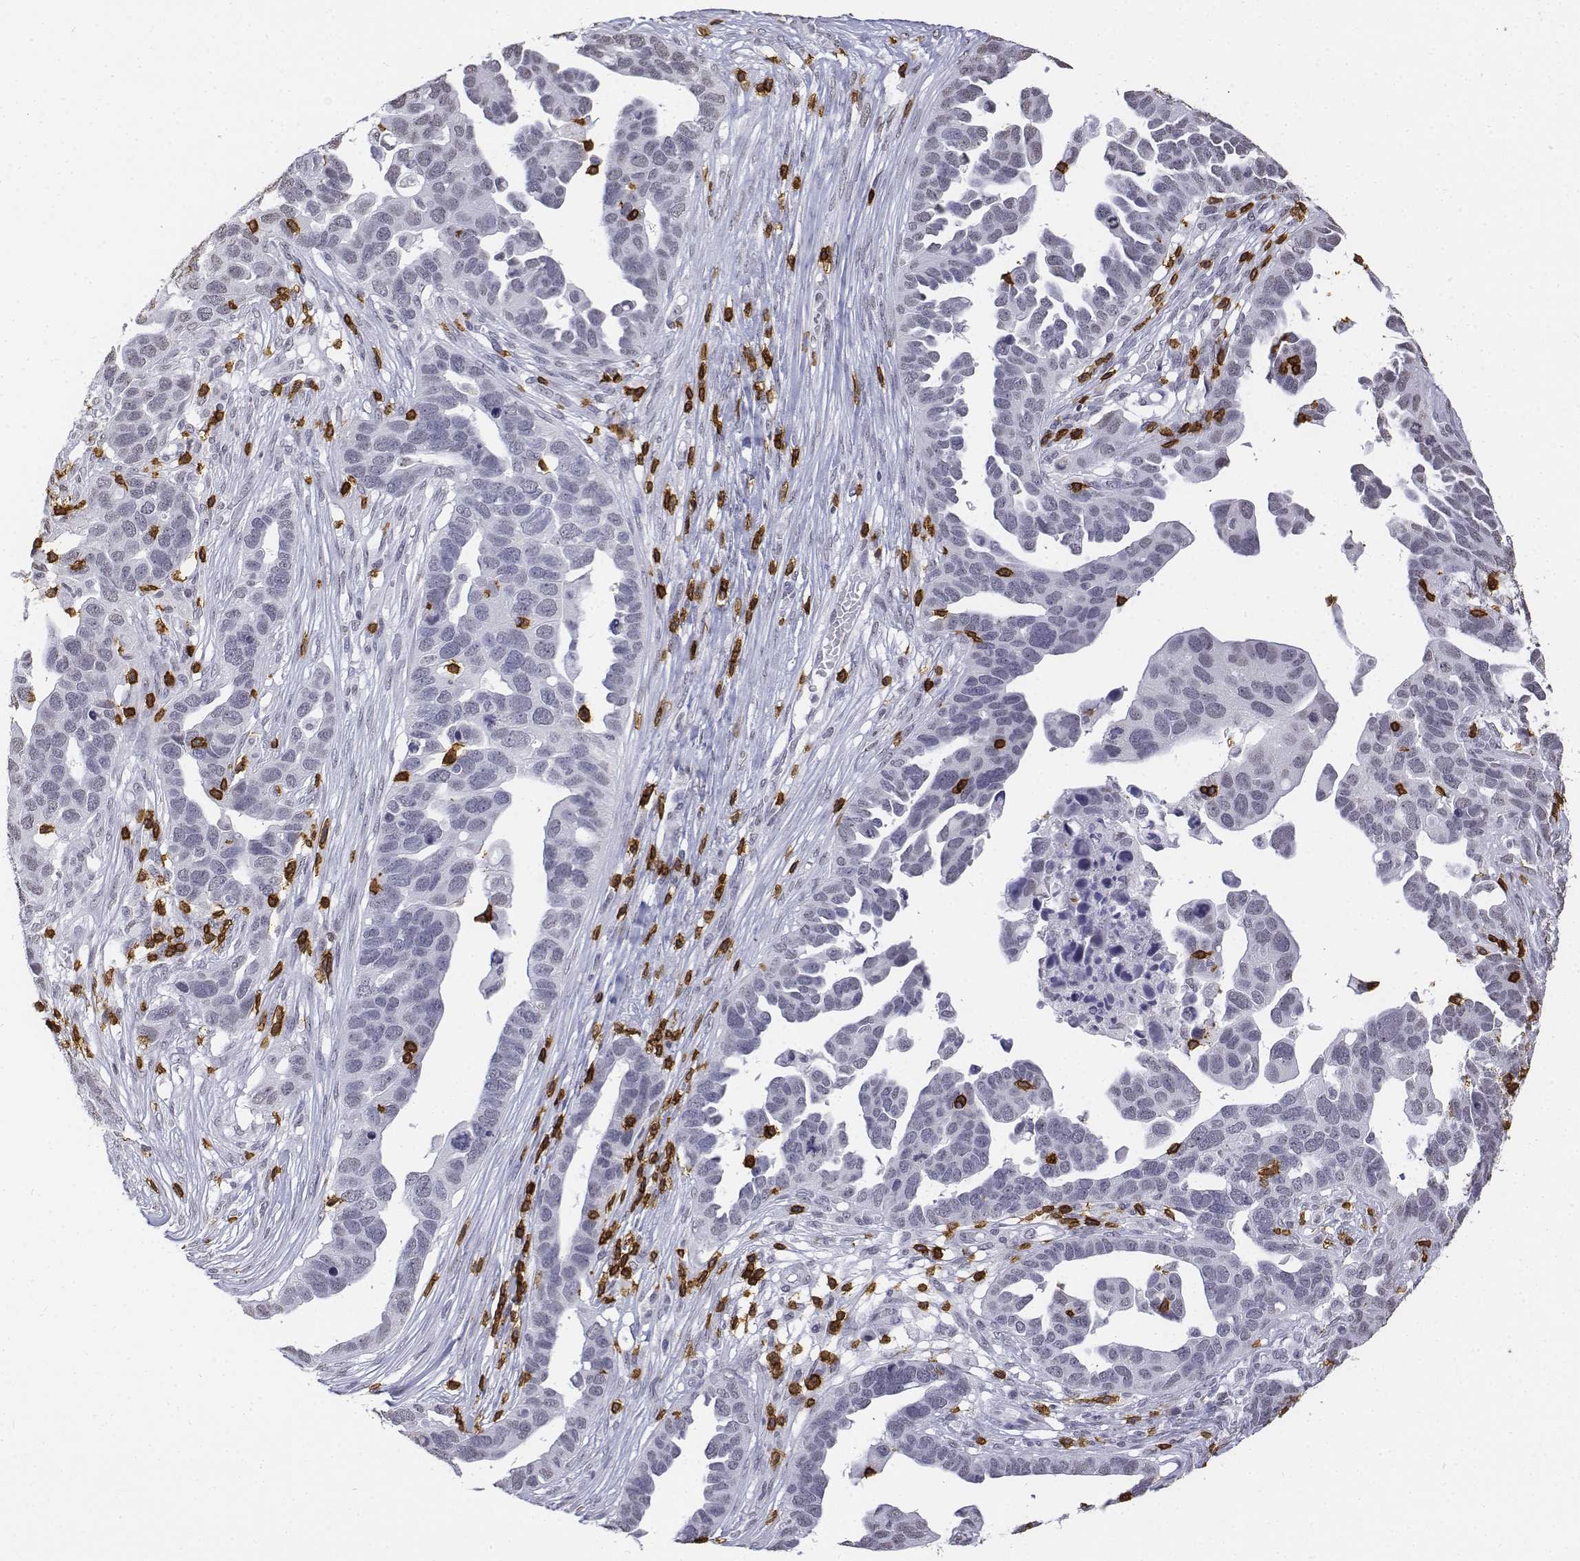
{"staining": {"intensity": "negative", "quantity": "none", "location": "none"}, "tissue": "ovarian cancer", "cell_type": "Tumor cells", "image_type": "cancer", "snomed": [{"axis": "morphology", "description": "Cystadenocarcinoma, serous, NOS"}, {"axis": "topography", "description": "Ovary"}], "caption": "Immunohistochemistry photomicrograph of neoplastic tissue: human ovarian serous cystadenocarcinoma stained with DAB (3,3'-diaminobenzidine) exhibits no significant protein staining in tumor cells.", "gene": "CD3E", "patient": {"sex": "female", "age": 54}}